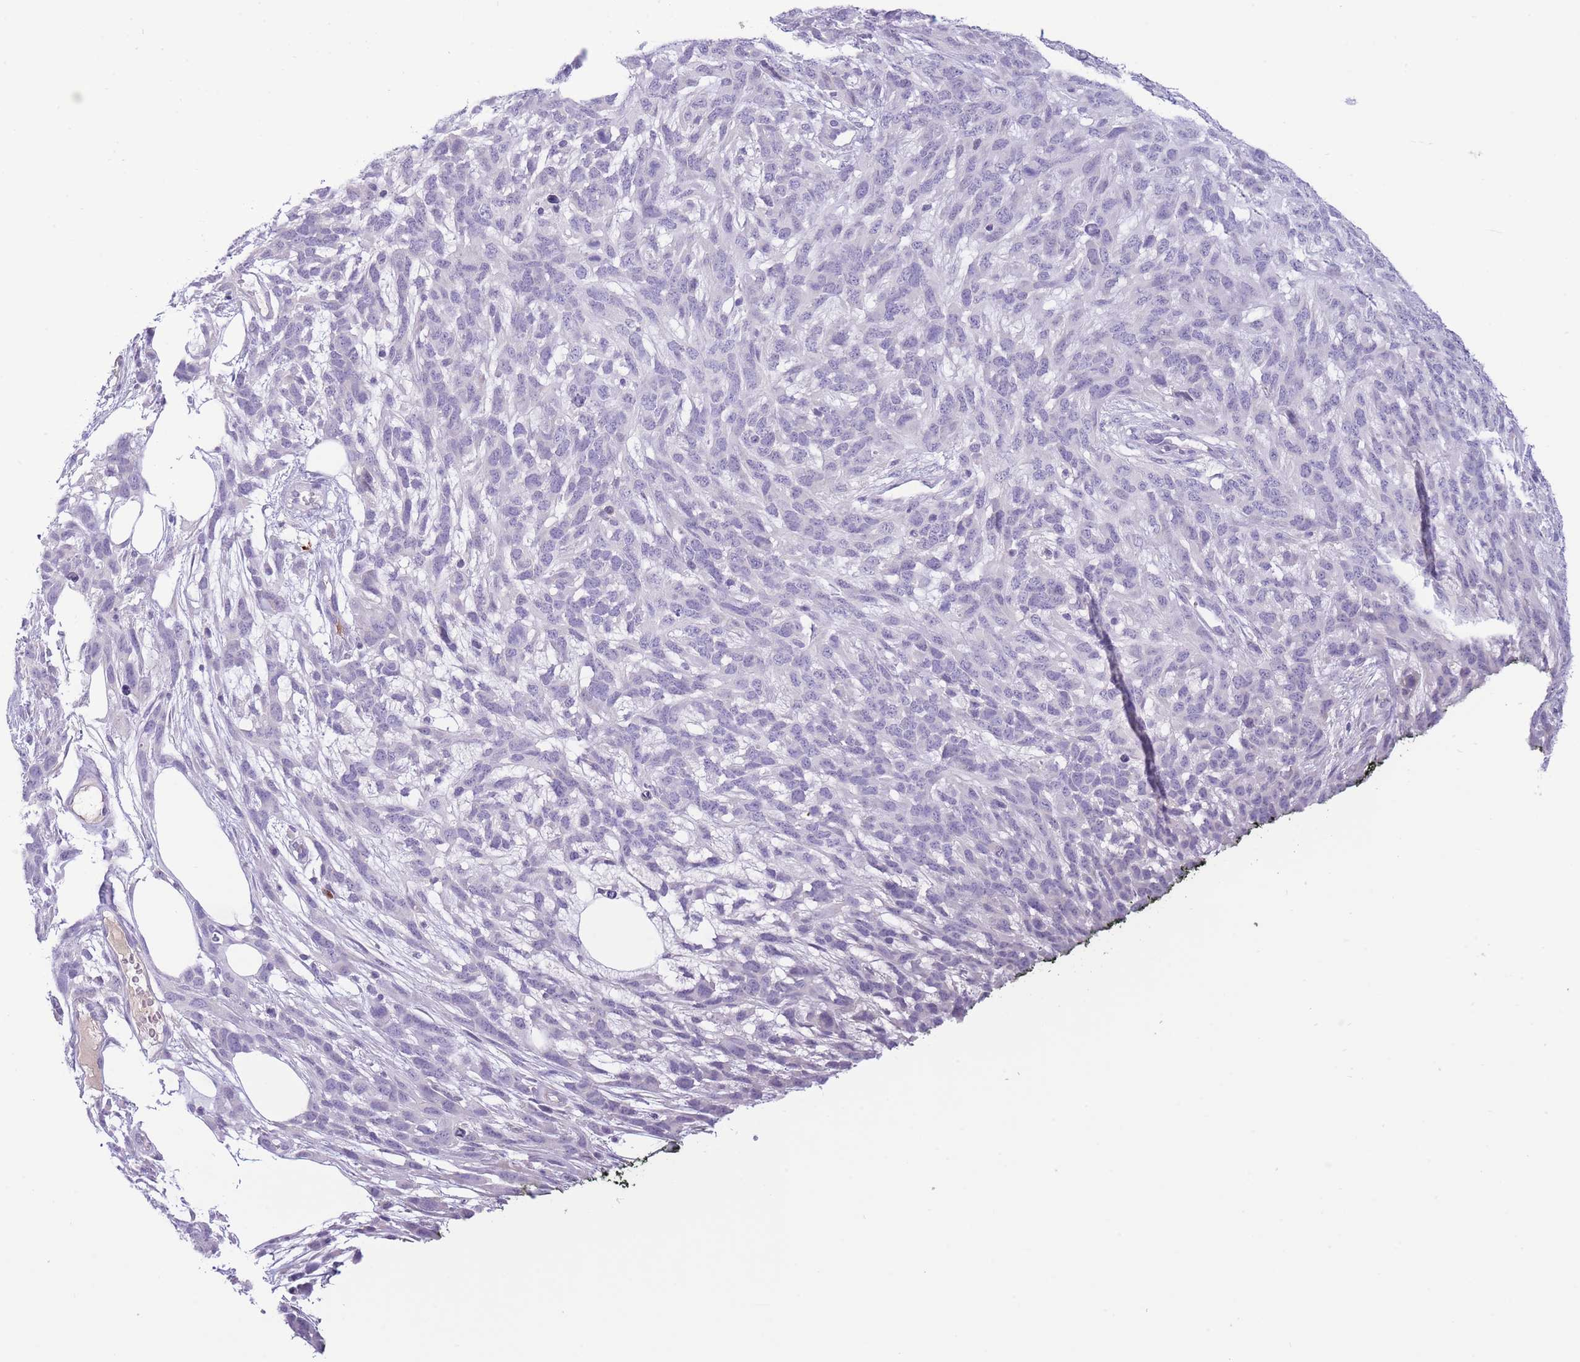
{"staining": {"intensity": "negative", "quantity": "none", "location": "none"}, "tissue": "melanoma", "cell_type": "Tumor cells", "image_type": "cancer", "snomed": [{"axis": "morphology", "description": "Normal morphology"}, {"axis": "morphology", "description": "Malignant melanoma, NOS"}, {"axis": "topography", "description": "Skin"}], "caption": "Human melanoma stained for a protein using IHC demonstrates no positivity in tumor cells.", "gene": "ASAP3", "patient": {"sex": "female", "age": 72}}